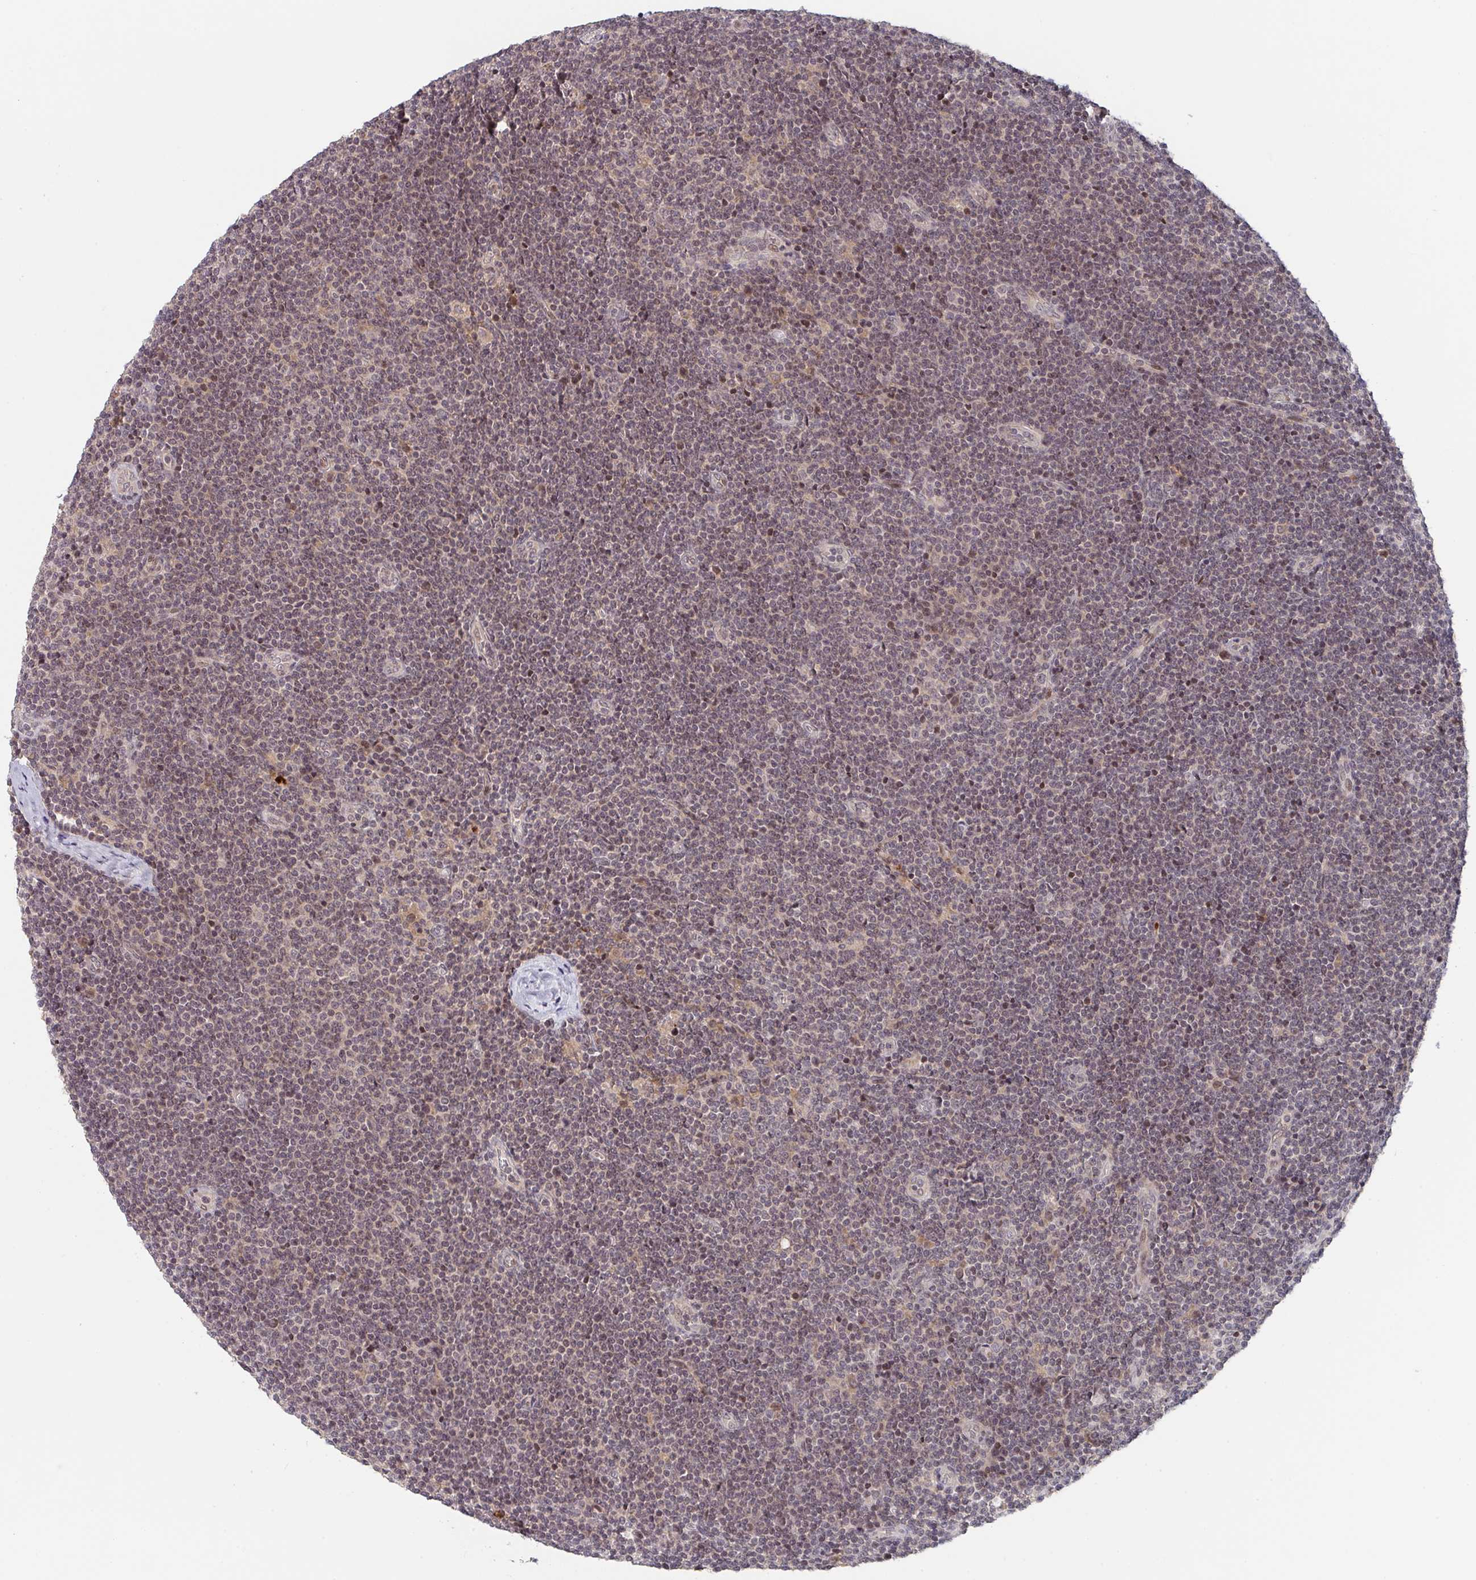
{"staining": {"intensity": "weak", "quantity": "25%-75%", "location": "nuclear"}, "tissue": "lymphoma", "cell_type": "Tumor cells", "image_type": "cancer", "snomed": [{"axis": "morphology", "description": "Malignant lymphoma, non-Hodgkin's type, Low grade"}, {"axis": "topography", "description": "Lymph node"}], "caption": "Protein staining of low-grade malignant lymphoma, non-Hodgkin's type tissue exhibits weak nuclear positivity in approximately 25%-75% of tumor cells. The protein is stained brown, and the nuclei are stained in blue (DAB (3,3'-diaminobenzidine) IHC with brightfield microscopy, high magnification).", "gene": "DCST1", "patient": {"sex": "male", "age": 48}}